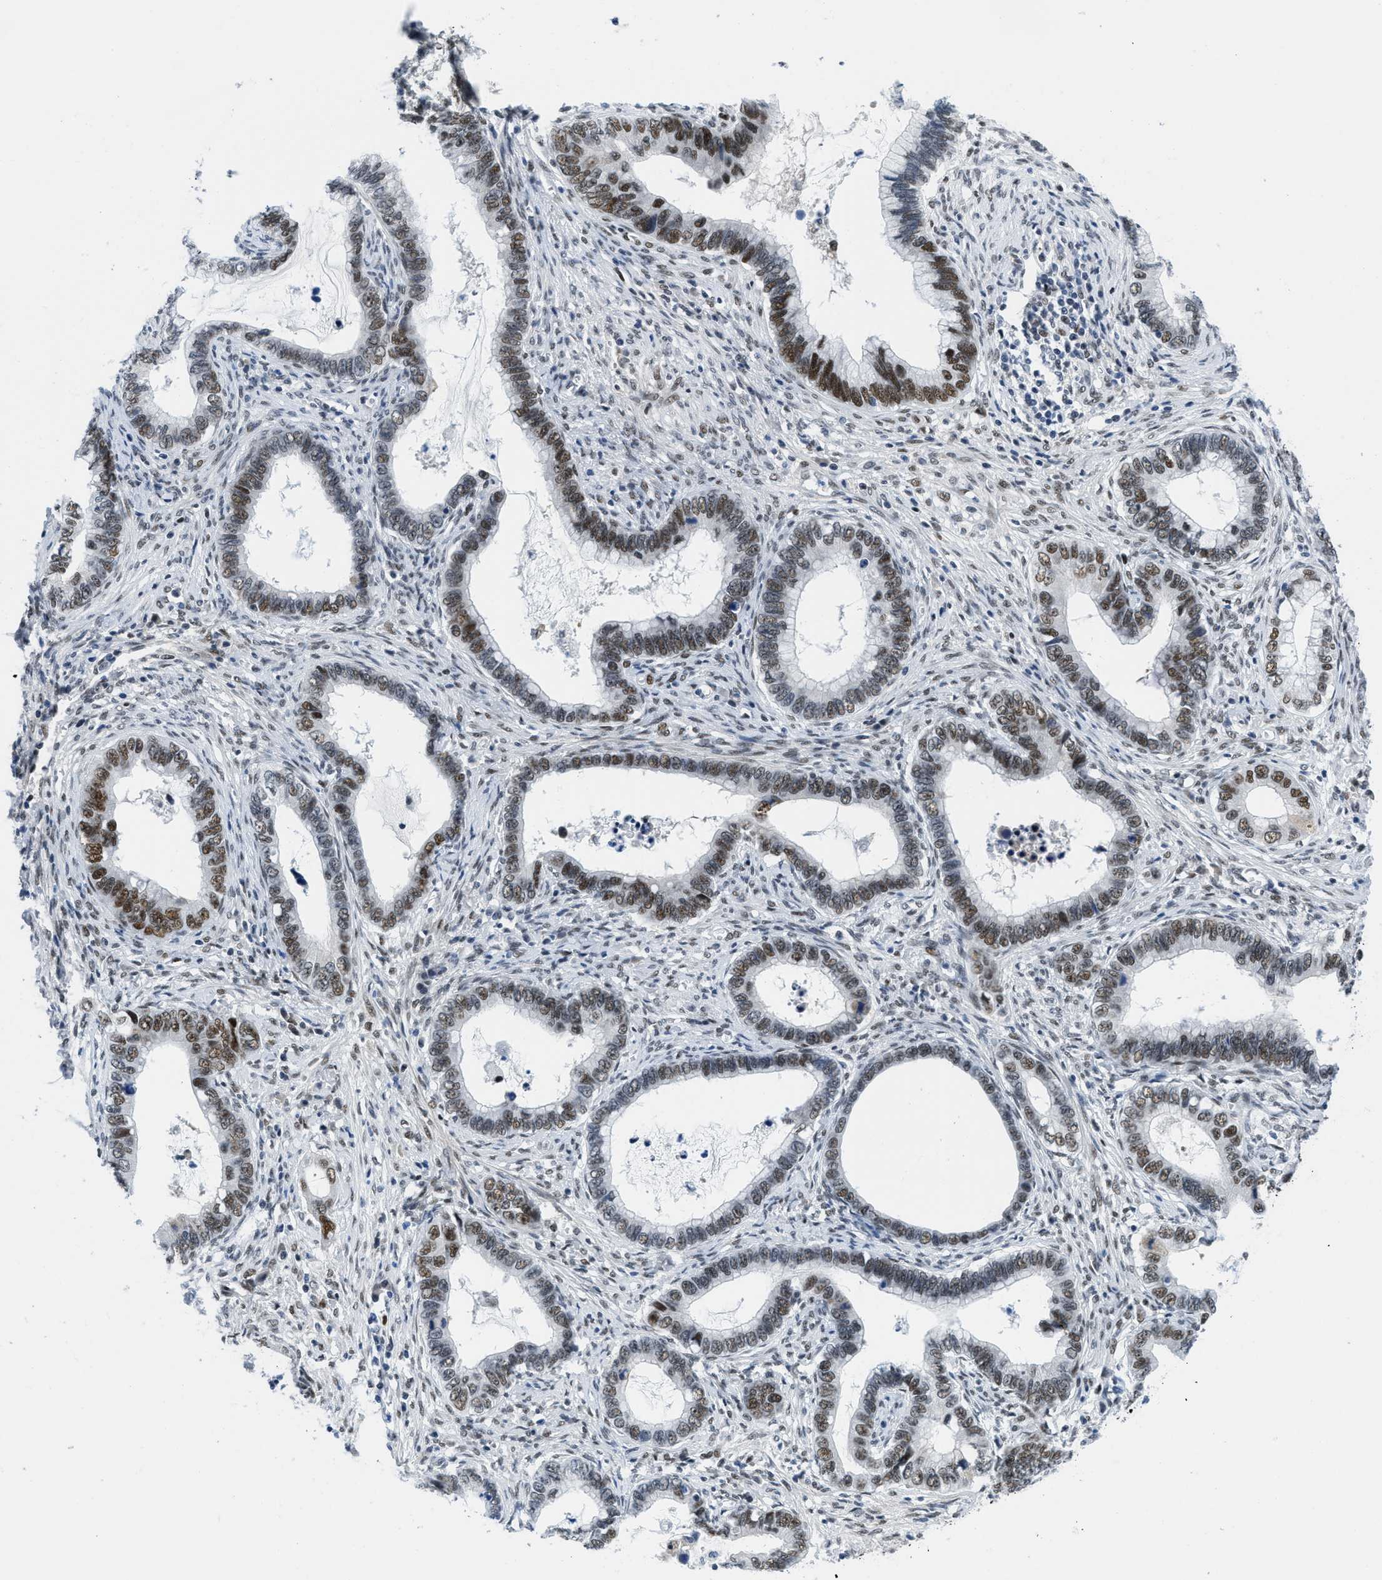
{"staining": {"intensity": "moderate", "quantity": ">75%", "location": "nuclear"}, "tissue": "cervical cancer", "cell_type": "Tumor cells", "image_type": "cancer", "snomed": [{"axis": "morphology", "description": "Adenocarcinoma, NOS"}, {"axis": "topography", "description": "Cervix"}], "caption": "The micrograph exhibits staining of cervical cancer (adenocarcinoma), revealing moderate nuclear protein positivity (brown color) within tumor cells.", "gene": "SMARCAD1", "patient": {"sex": "female", "age": 44}}